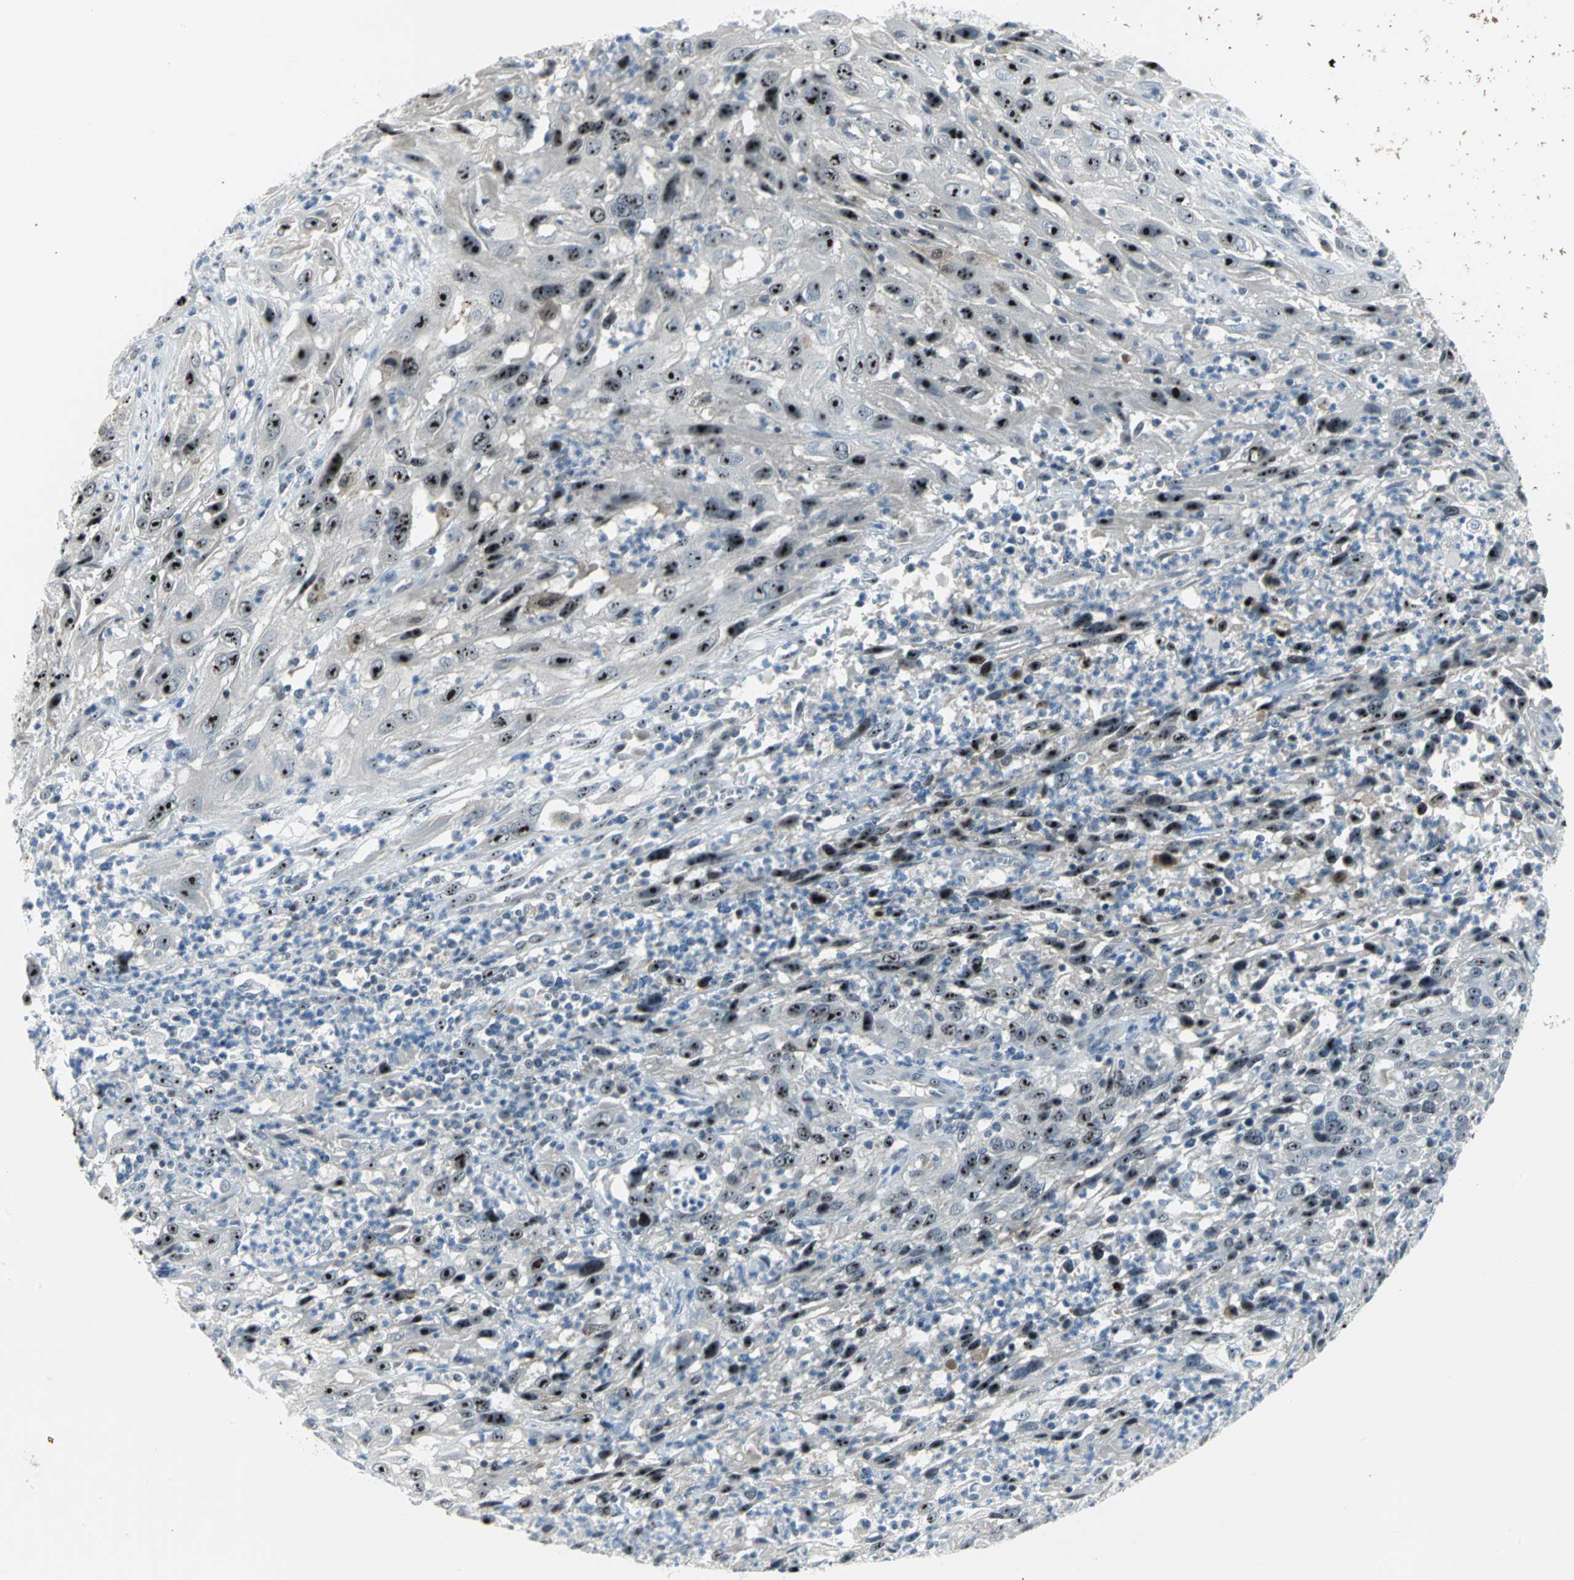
{"staining": {"intensity": "strong", "quantity": ">75%", "location": "nuclear"}, "tissue": "cervical cancer", "cell_type": "Tumor cells", "image_type": "cancer", "snomed": [{"axis": "morphology", "description": "Squamous cell carcinoma, NOS"}, {"axis": "topography", "description": "Cervix"}], "caption": "A histopathology image of human cervical squamous cell carcinoma stained for a protein exhibits strong nuclear brown staining in tumor cells.", "gene": "MYBBP1A", "patient": {"sex": "female", "age": 32}}